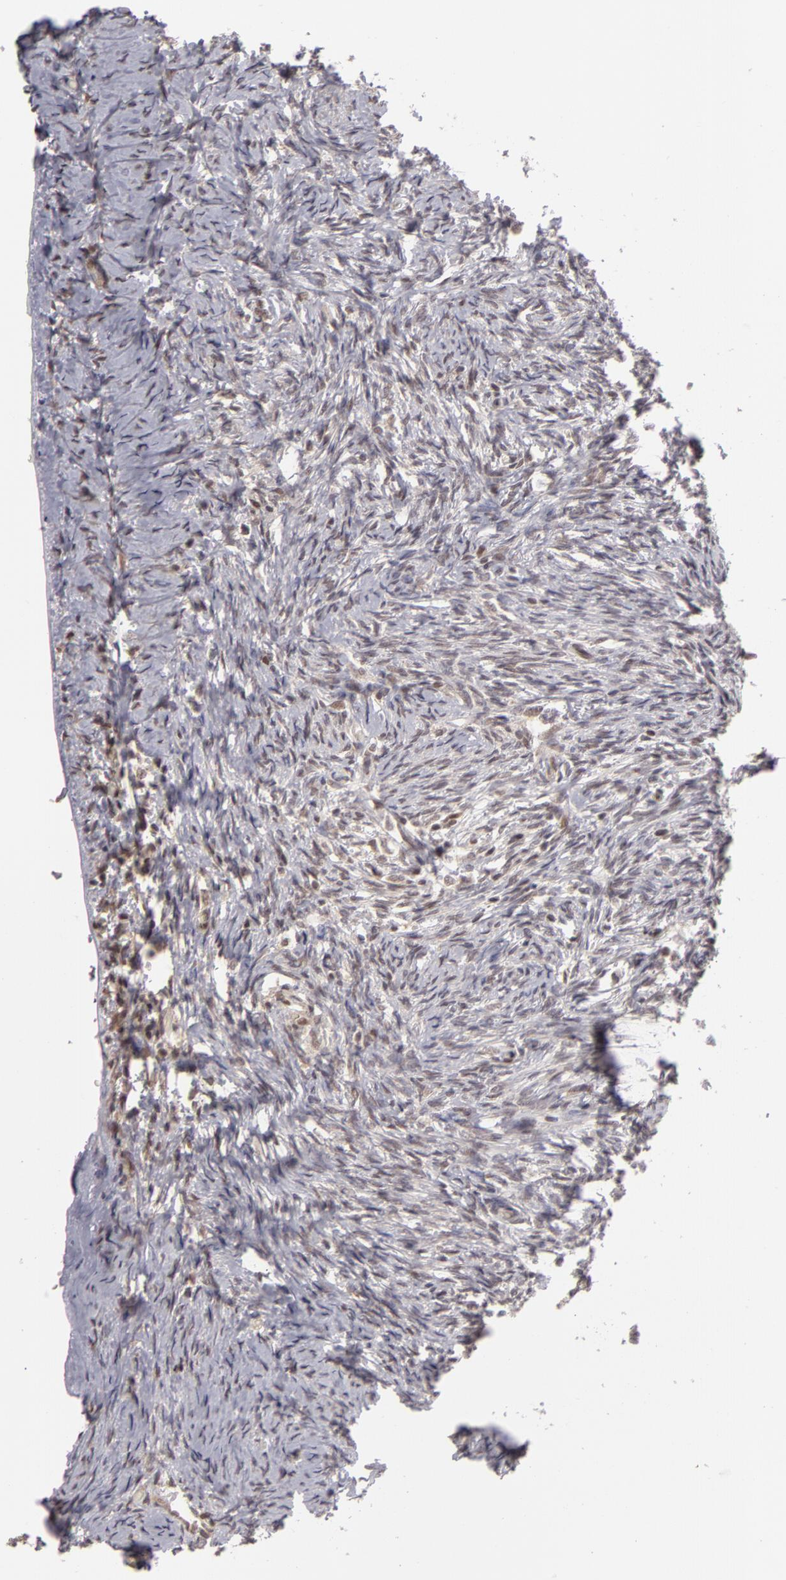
{"staining": {"intensity": "moderate", "quantity": ">75%", "location": "nuclear"}, "tissue": "ovary", "cell_type": "Follicle cells", "image_type": "normal", "snomed": [{"axis": "morphology", "description": "Normal tissue, NOS"}, {"axis": "topography", "description": "Ovary"}], "caption": "Protein staining of normal ovary shows moderate nuclear staining in approximately >75% of follicle cells. Immunohistochemistry (ihc) stains the protein in brown and the nuclei are stained blue.", "gene": "ZNF133", "patient": {"sex": "female", "age": 53}}